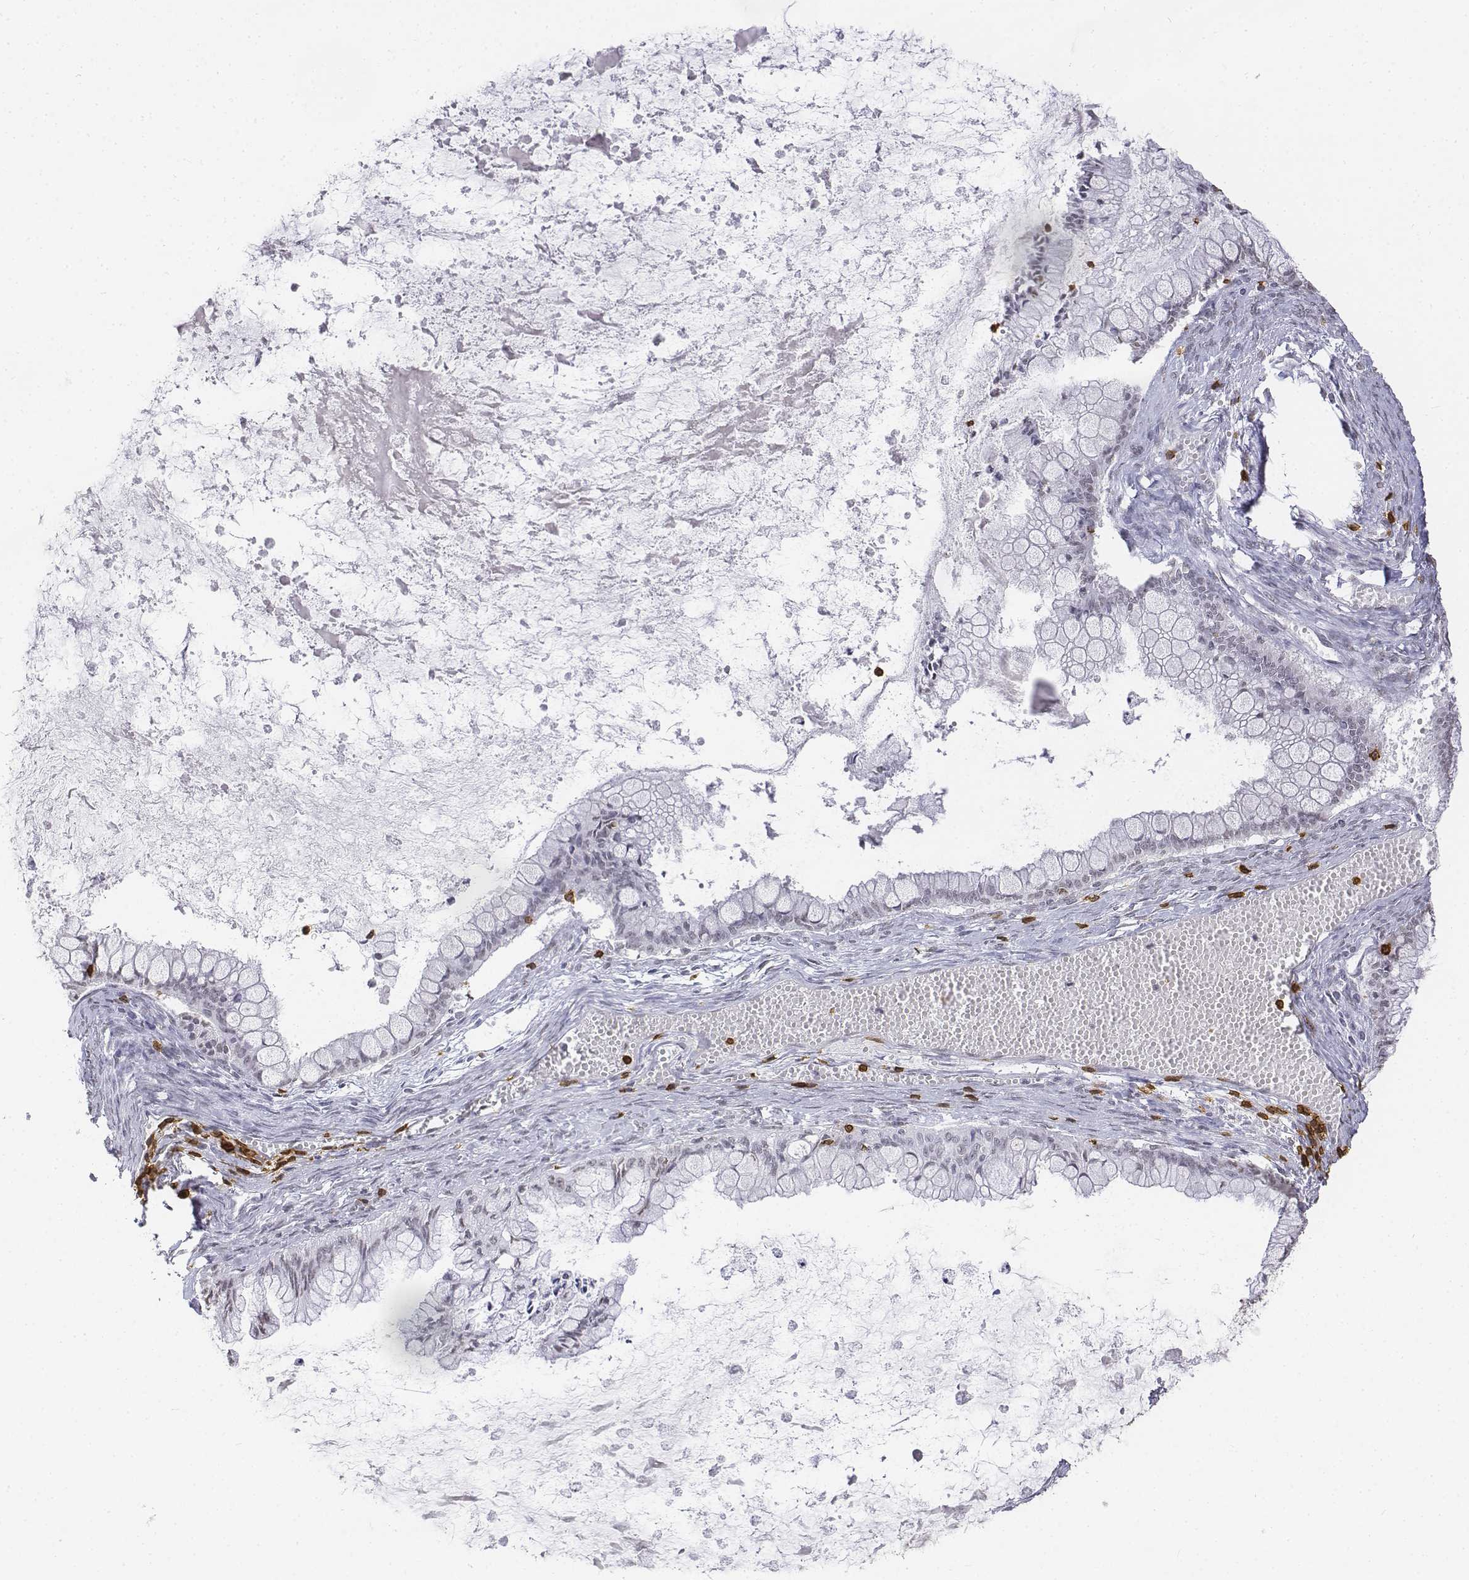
{"staining": {"intensity": "negative", "quantity": "none", "location": "none"}, "tissue": "ovarian cancer", "cell_type": "Tumor cells", "image_type": "cancer", "snomed": [{"axis": "morphology", "description": "Cystadenocarcinoma, mucinous, NOS"}, {"axis": "topography", "description": "Ovary"}], "caption": "Tumor cells are negative for brown protein staining in ovarian cancer.", "gene": "CD3E", "patient": {"sex": "female", "age": 67}}